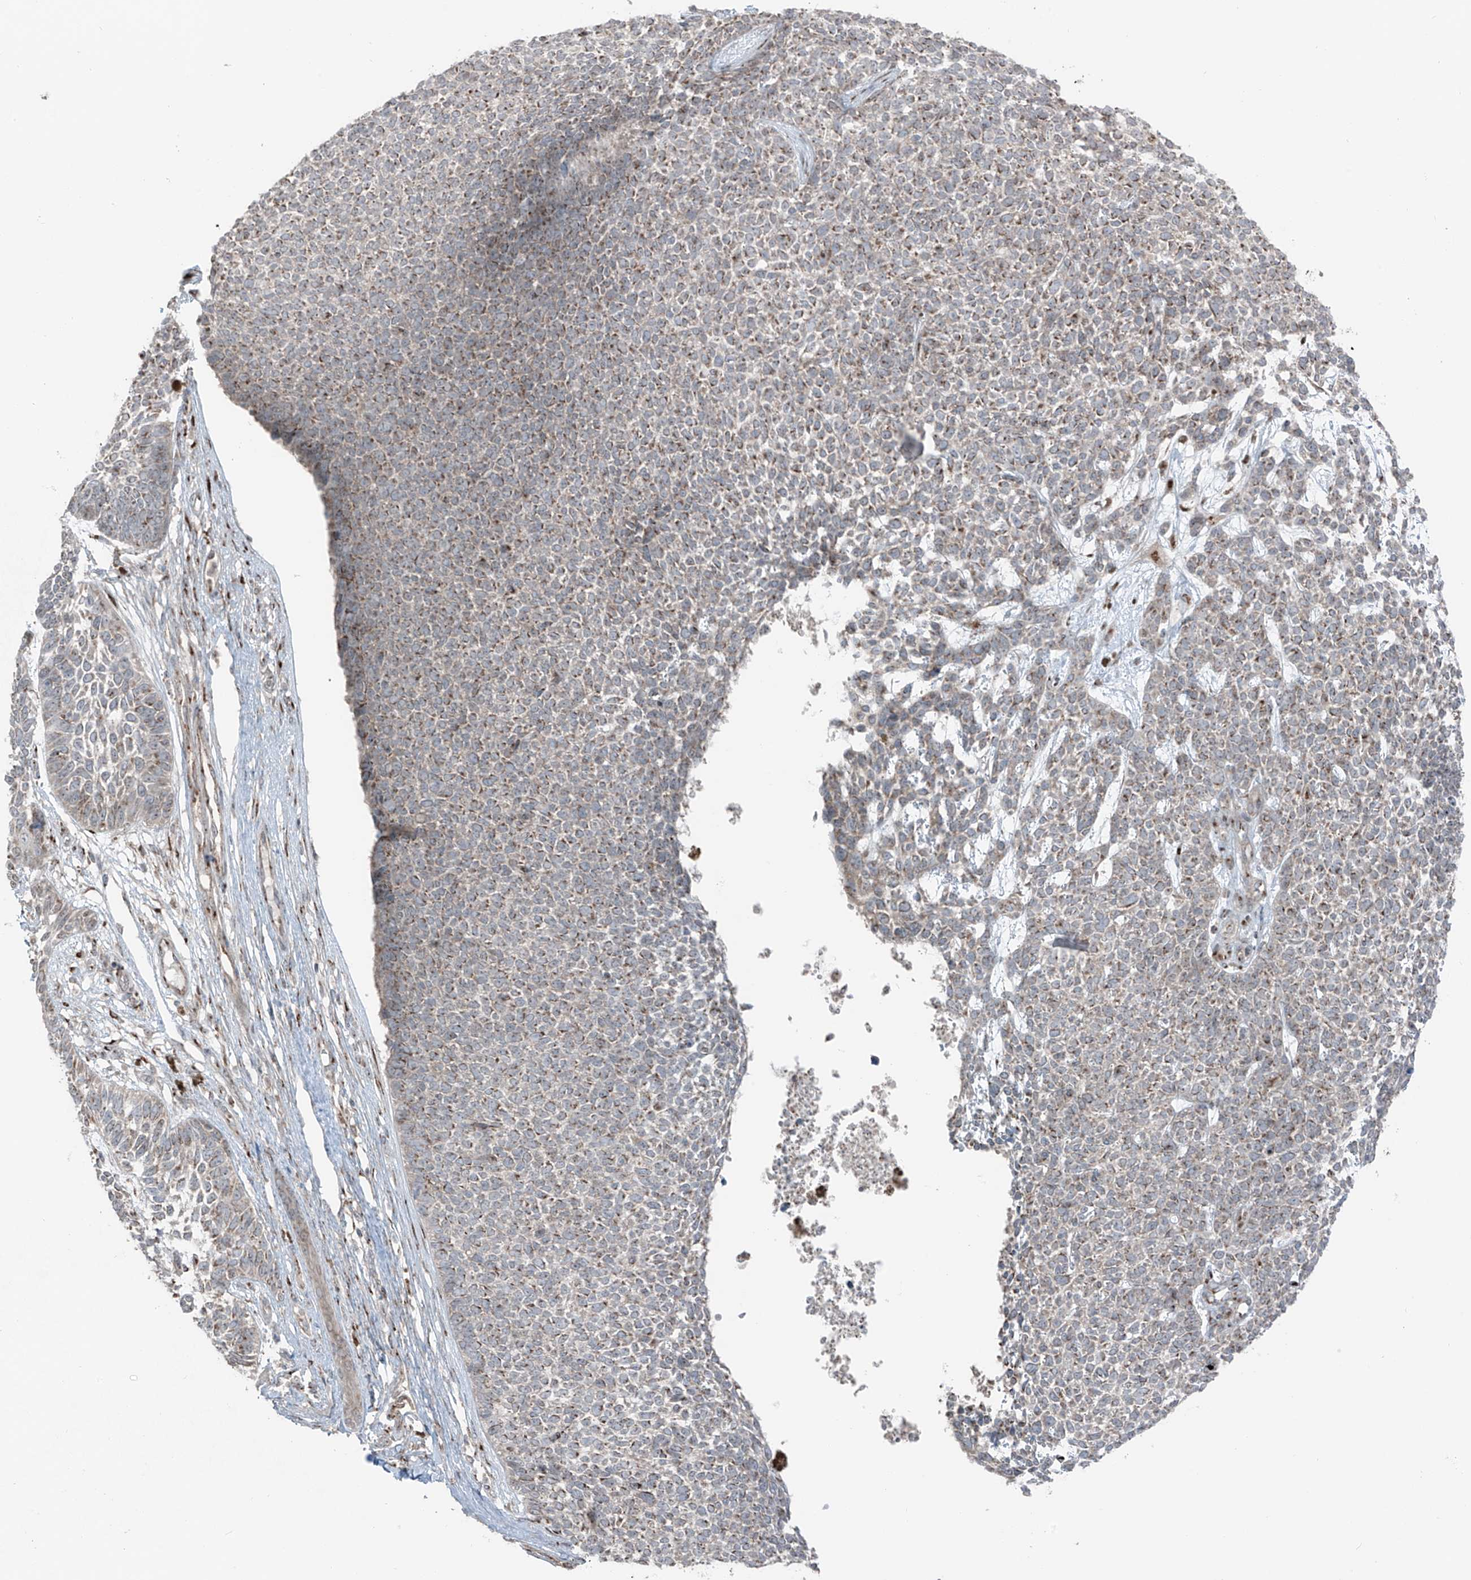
{"staining": {"intensity": "moderate", "quantity": ">75%", "location": "cytoplasmic/membranous"}, "tissue": "skin cancer", "cell_type": "Tumor cells", "image_type": "cancer", "snomed": [{"axis": "morphology", "description": "Basal cell carcinoma"}, {"axis": "topography", "description": "Skin"}], "caption": "Approximately >75% of tumor cells in human basal cell carcinoma (skin) show moderate cytoplasmic/membranous protein positivity as visualized by brown immunohistochemical staining.", "gene": "ERLEC1", "patient": {"sex": "female", "age": 84}}